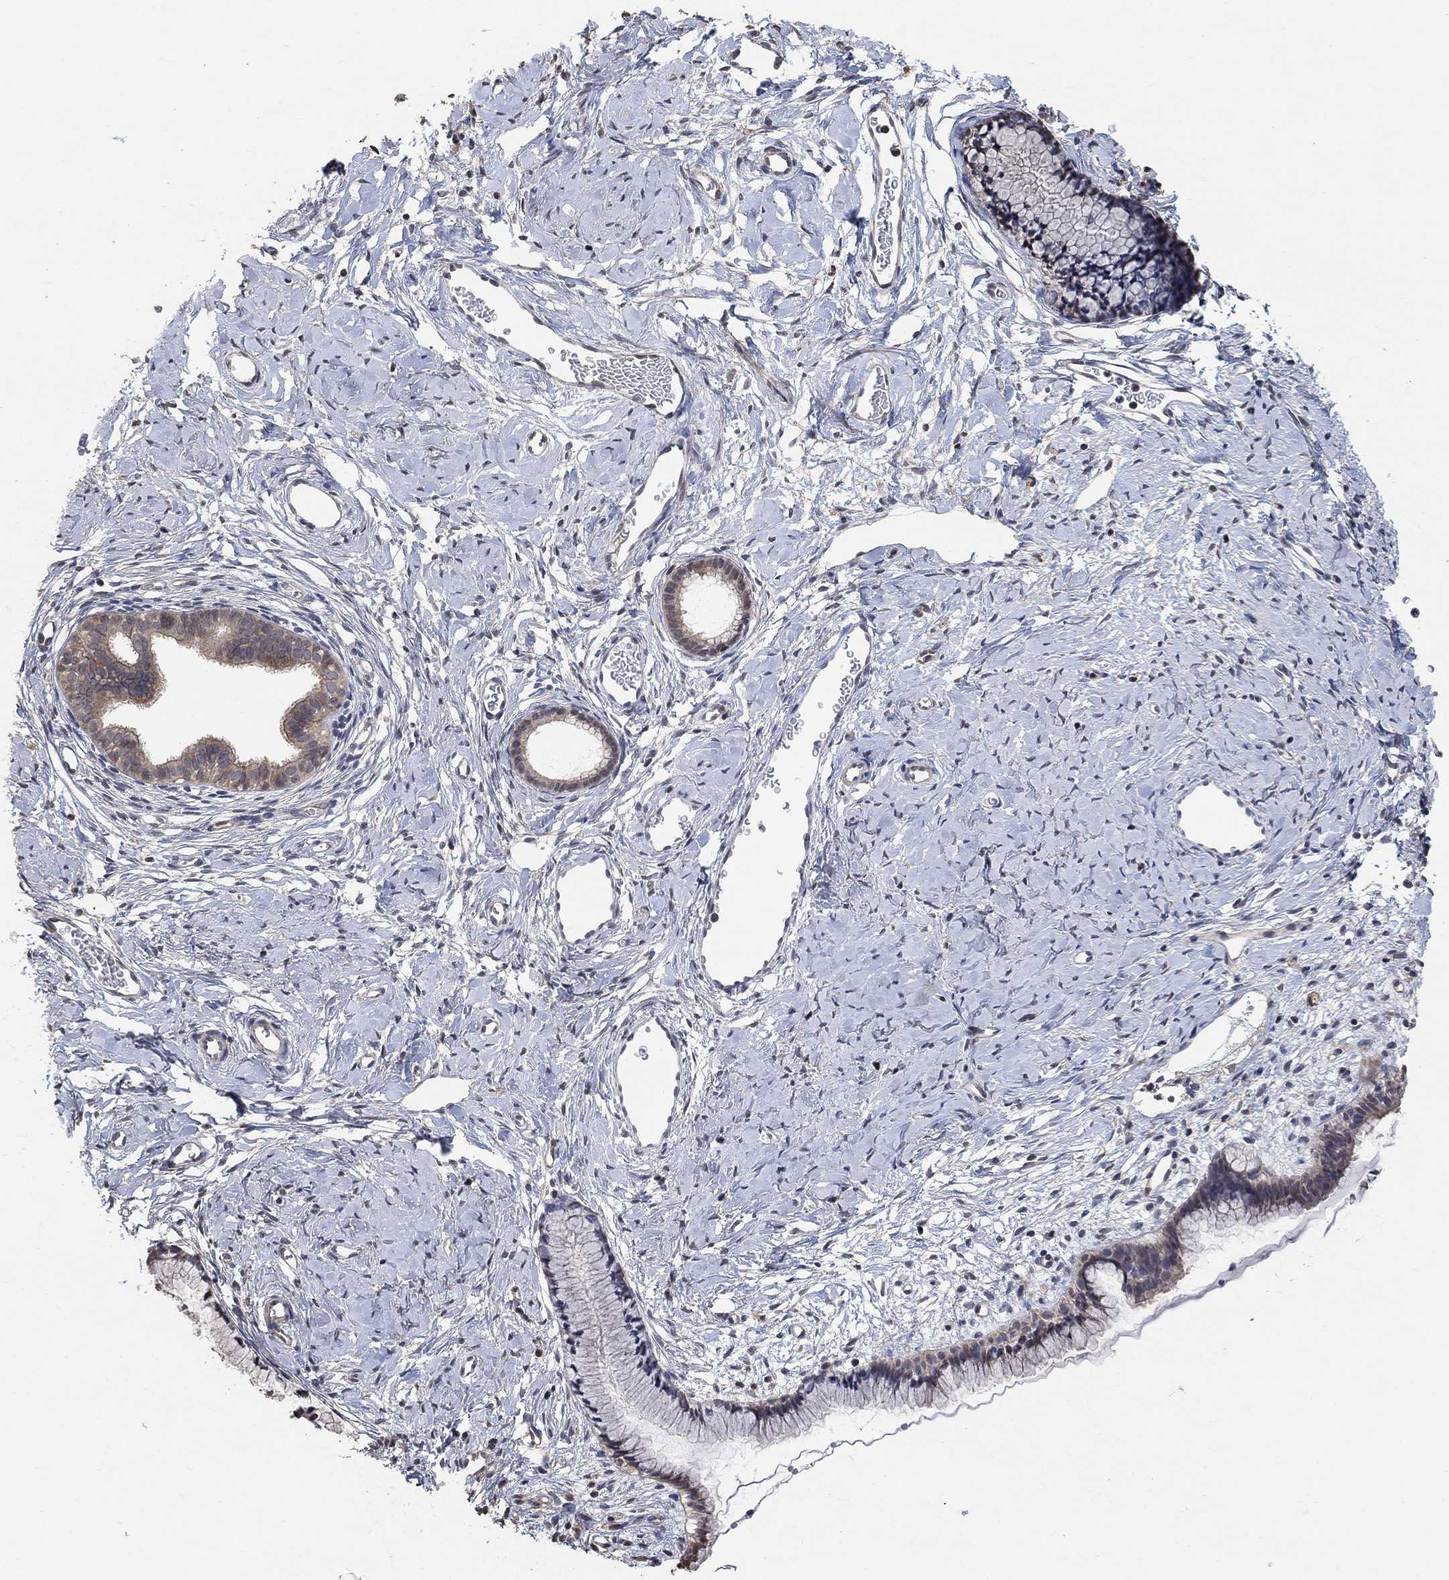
{"staining": {"intensity": "moderate", "quantity": "<25%", "location": "cytoplasmic/membranous"}, "tissue": "cervix", "cell_type": "Glandular cells", "image_type": "normal", "snomed": [{"axis": "morphology", "description": "Normal tissue, NOS"}, {"axis": "topography", "description": "Cervix"}], "caption": "High-magnification brightfield microscopy of unremarkable cervix stained with DAB (3,3'-diaminobenzidine) (brown) and counterstained with hematoxylin (blue). glandular cells exhibit moderate cytoplasmic/membranous positivity is seen in approximately<25% of cells.", "gene": "UNC5B", "patient": {"sex": "female", "age": 40}}